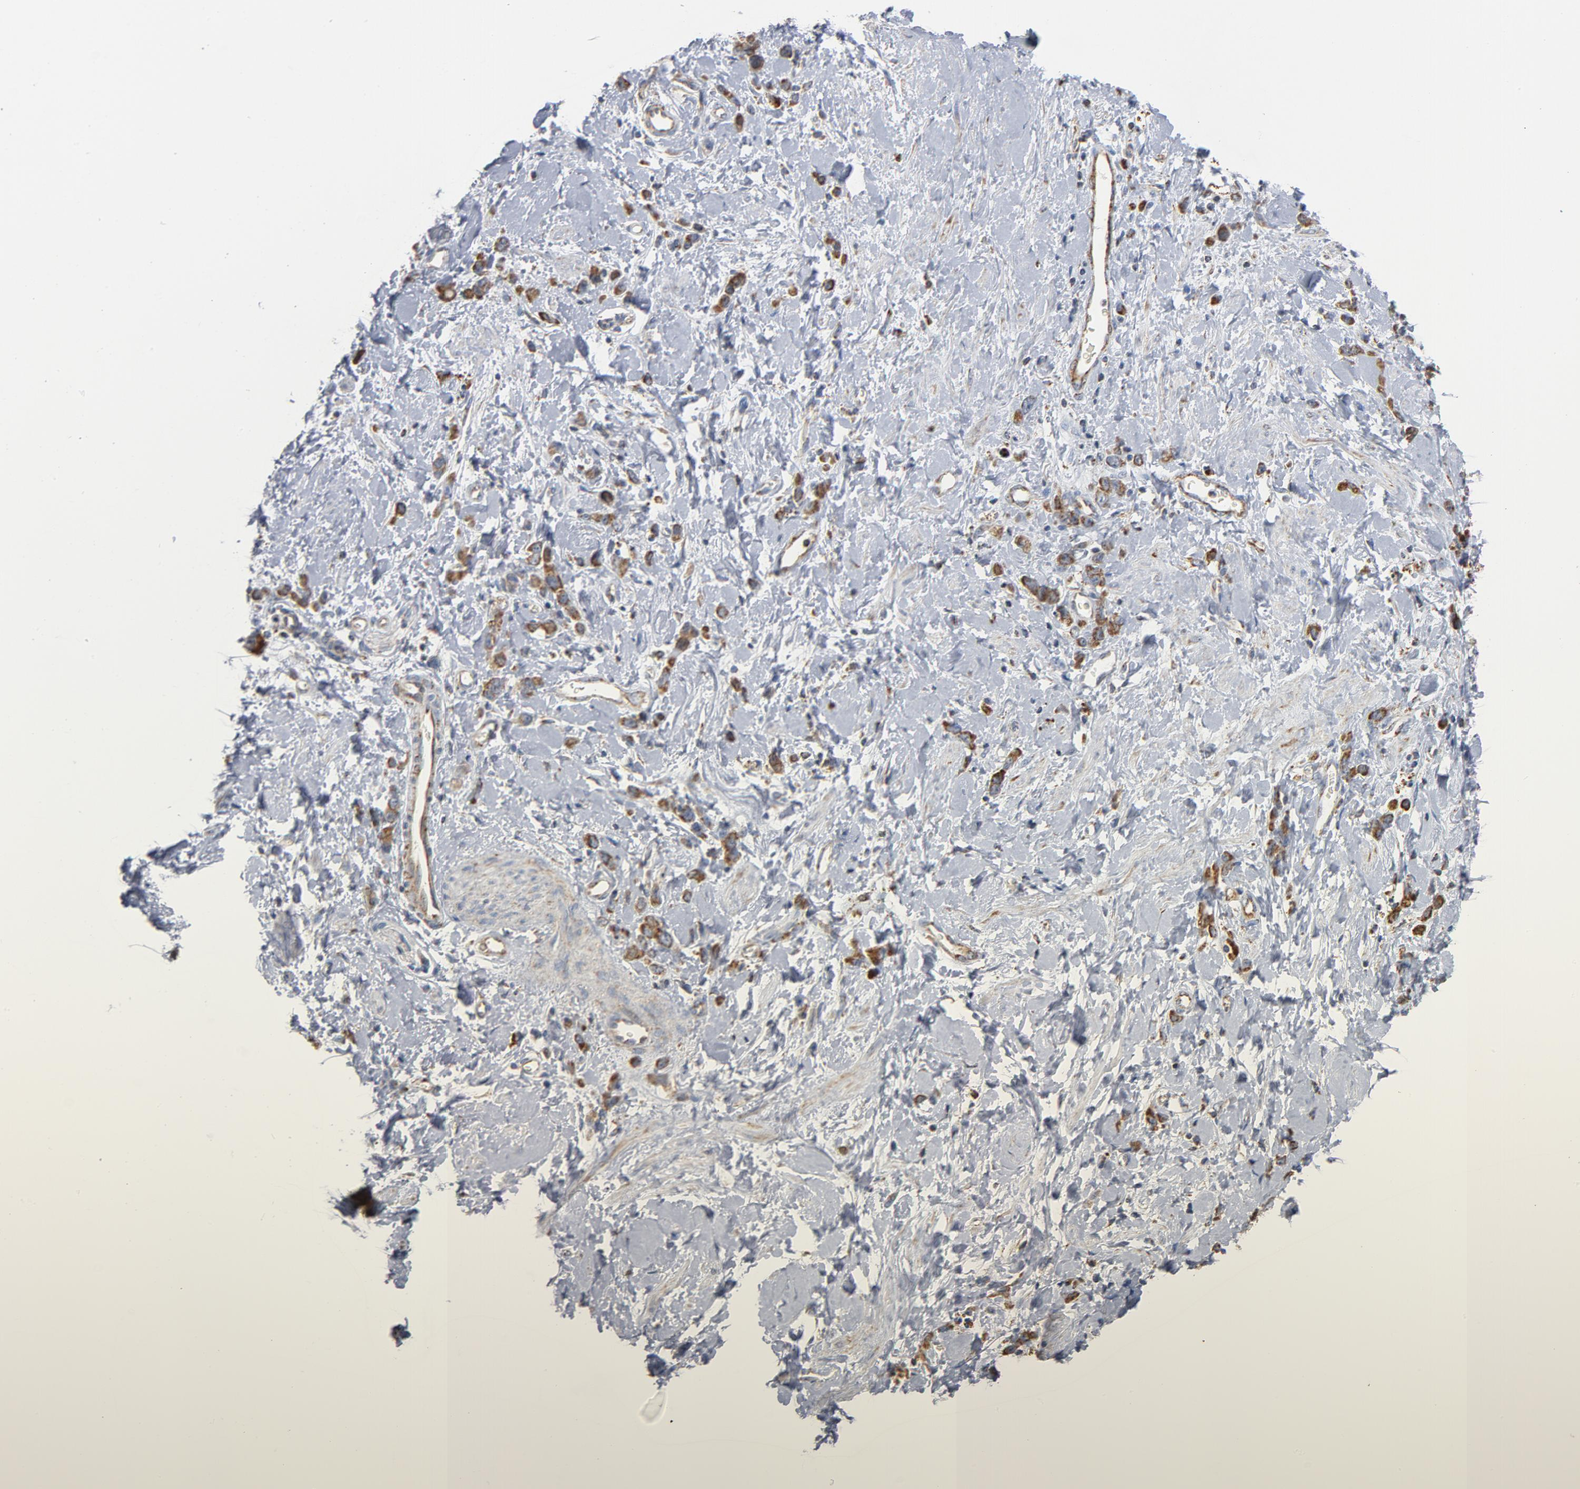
{"staining": {"intensity": "moderate", "quantity": ">75%", "location": "cytoplasmic/membranous"}, "tissue": "stomach cancer", "cell_type": "Tumor cells", "image_type": "cancer", "snomed": [{"axis": "morphology", "description": "Normal tissue, NOS"}, {"axis": "morphology", "description": "Adenocarcinoma, NOS"}, {"axis": "topography", "description": "Stomach"}], "caption": "High-power microscopy captured an immunohistochemistry (IHC) image of stomach adenocarcinoma, revealing moderate cytoplasmic/membranous expression in about >75% of tumor cells.", "gene": "NDUFS4", "patient": {"sex": "male", "age": 82}}